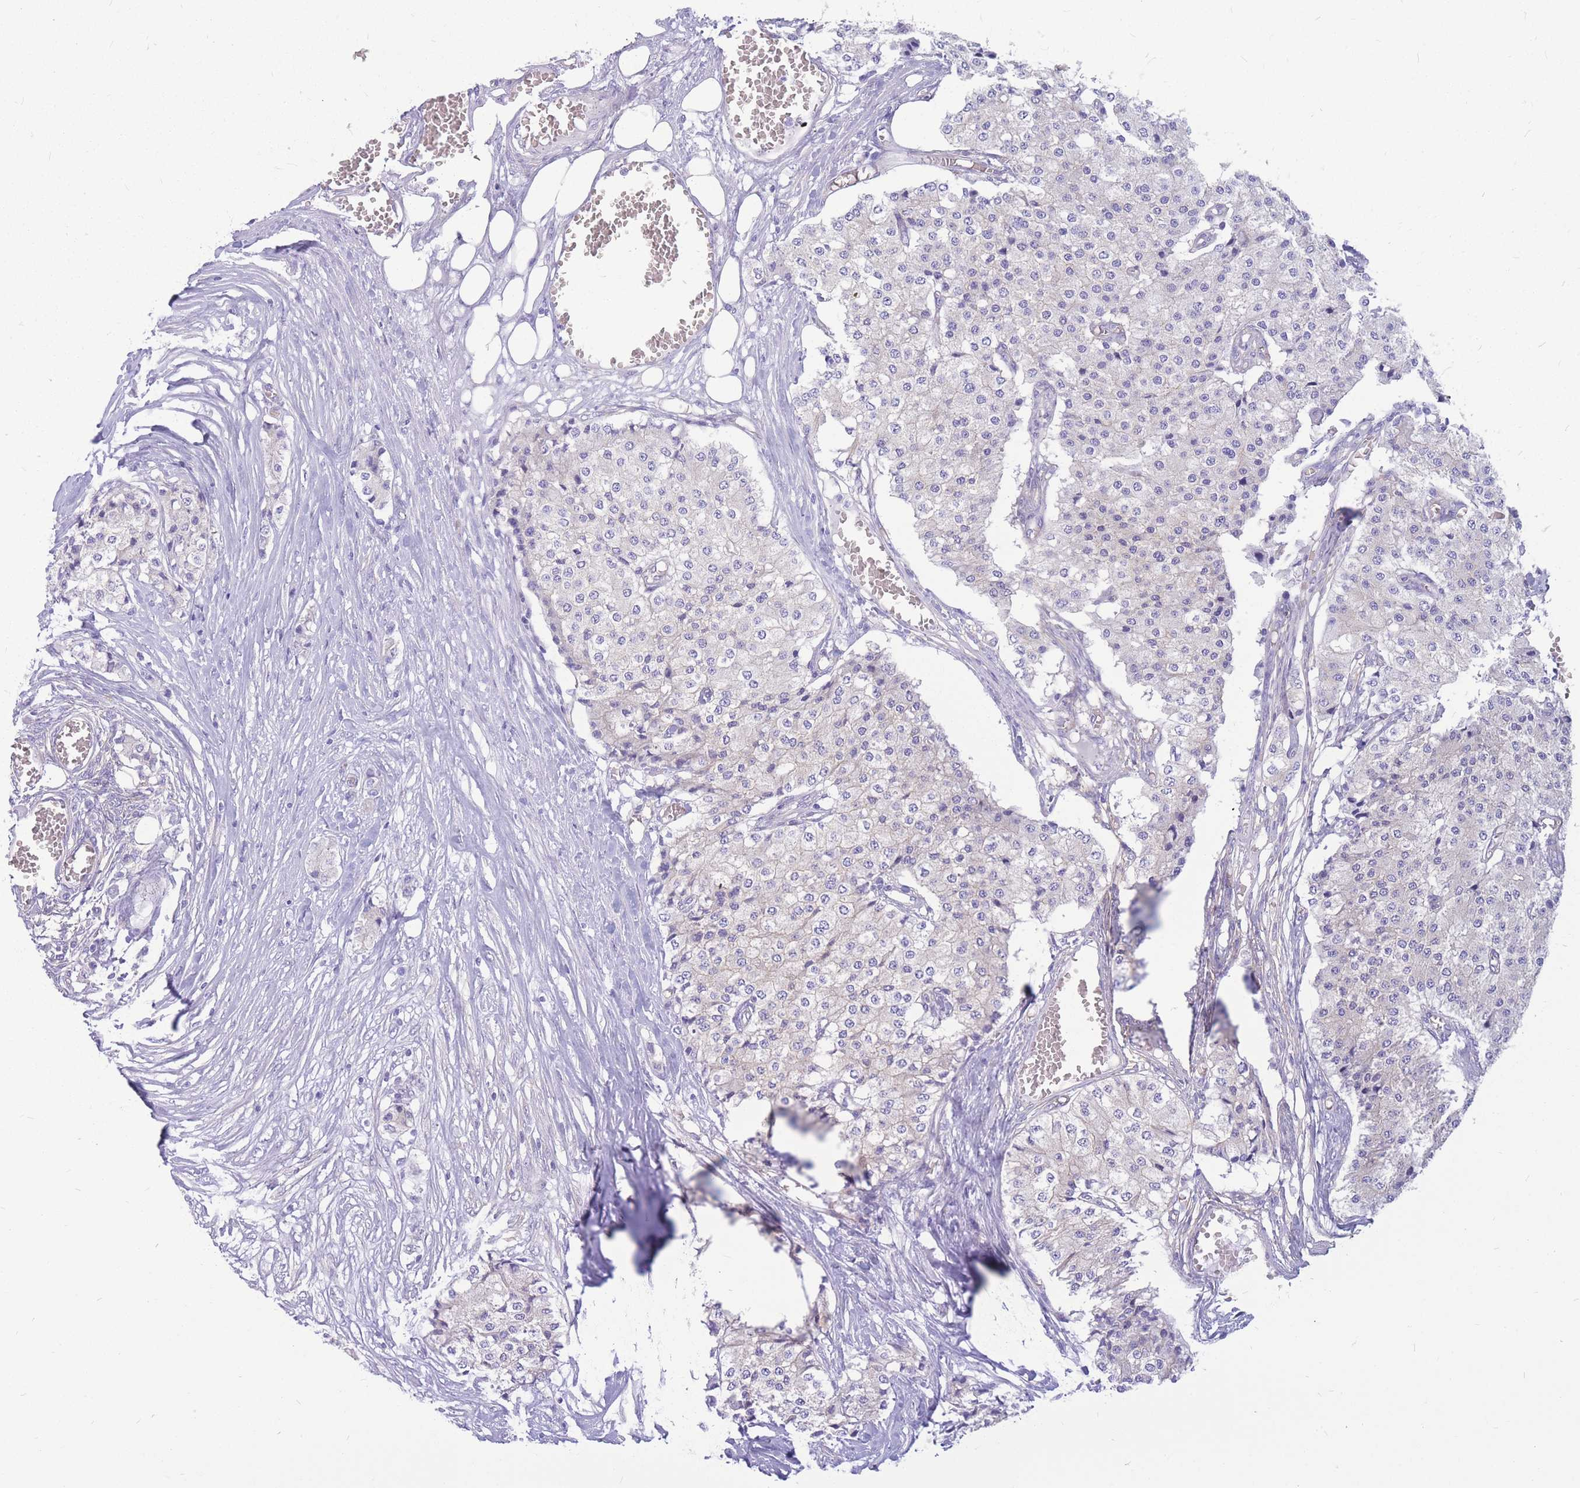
{"staining": {"intensity": "negative", "quantity": "none", "location": "none"}, "tissue": "carcinoid", "cell_type": "Tumor cells", "image_type": "cancer", "snomed": [{"axis": "morphology", "description": "Carcinoid, malignant, NOS"}, {"axis": "topography", "description": "Colon"}], "caption": "IHC image of human carcinoid stained for a protein (brown), which demonstrates no expression in tumor cells.", "gene": "ADD2", "patient": {"sex": "female", "age": 52}}